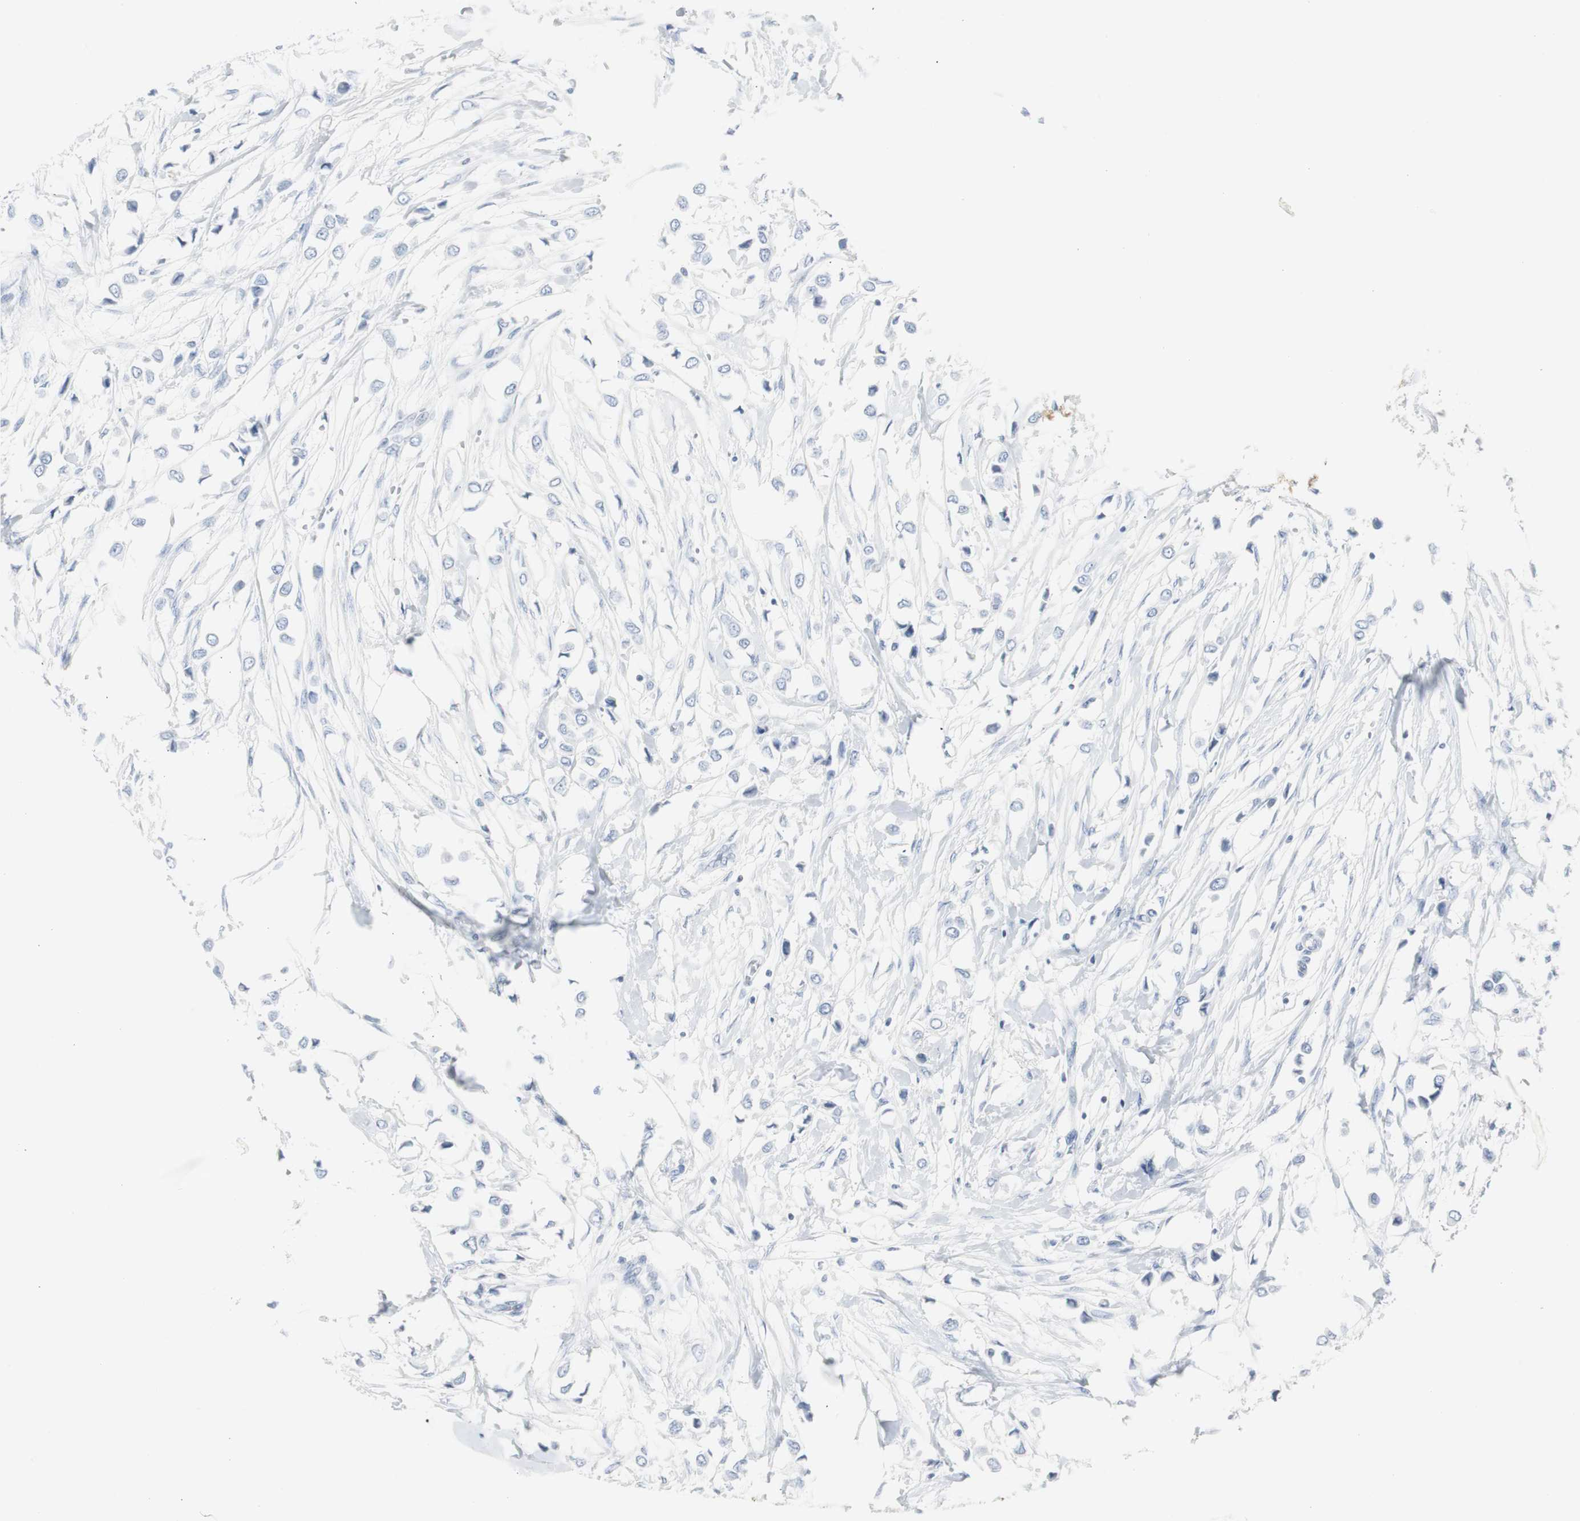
{"staining": {"intensity": "negative", "quantity": "none", "location": "none"}, "tissue": "breast cancer", "cell_type": "Tumor cells", "image_type": "cancer", "snomed": [{"axis": "morphology", "description": "Lobular carcinoma"}, {"axis": "topography", "description": "Breast"}], "caption": "An IHC photomicrograph of breast cancer (lobular carcinoma) is shown. There is no staining in tumor cells of breast cancer (lobular carcinoma).", "gene": "S100A7", "patient": {"sex": "female", "age": 51}}